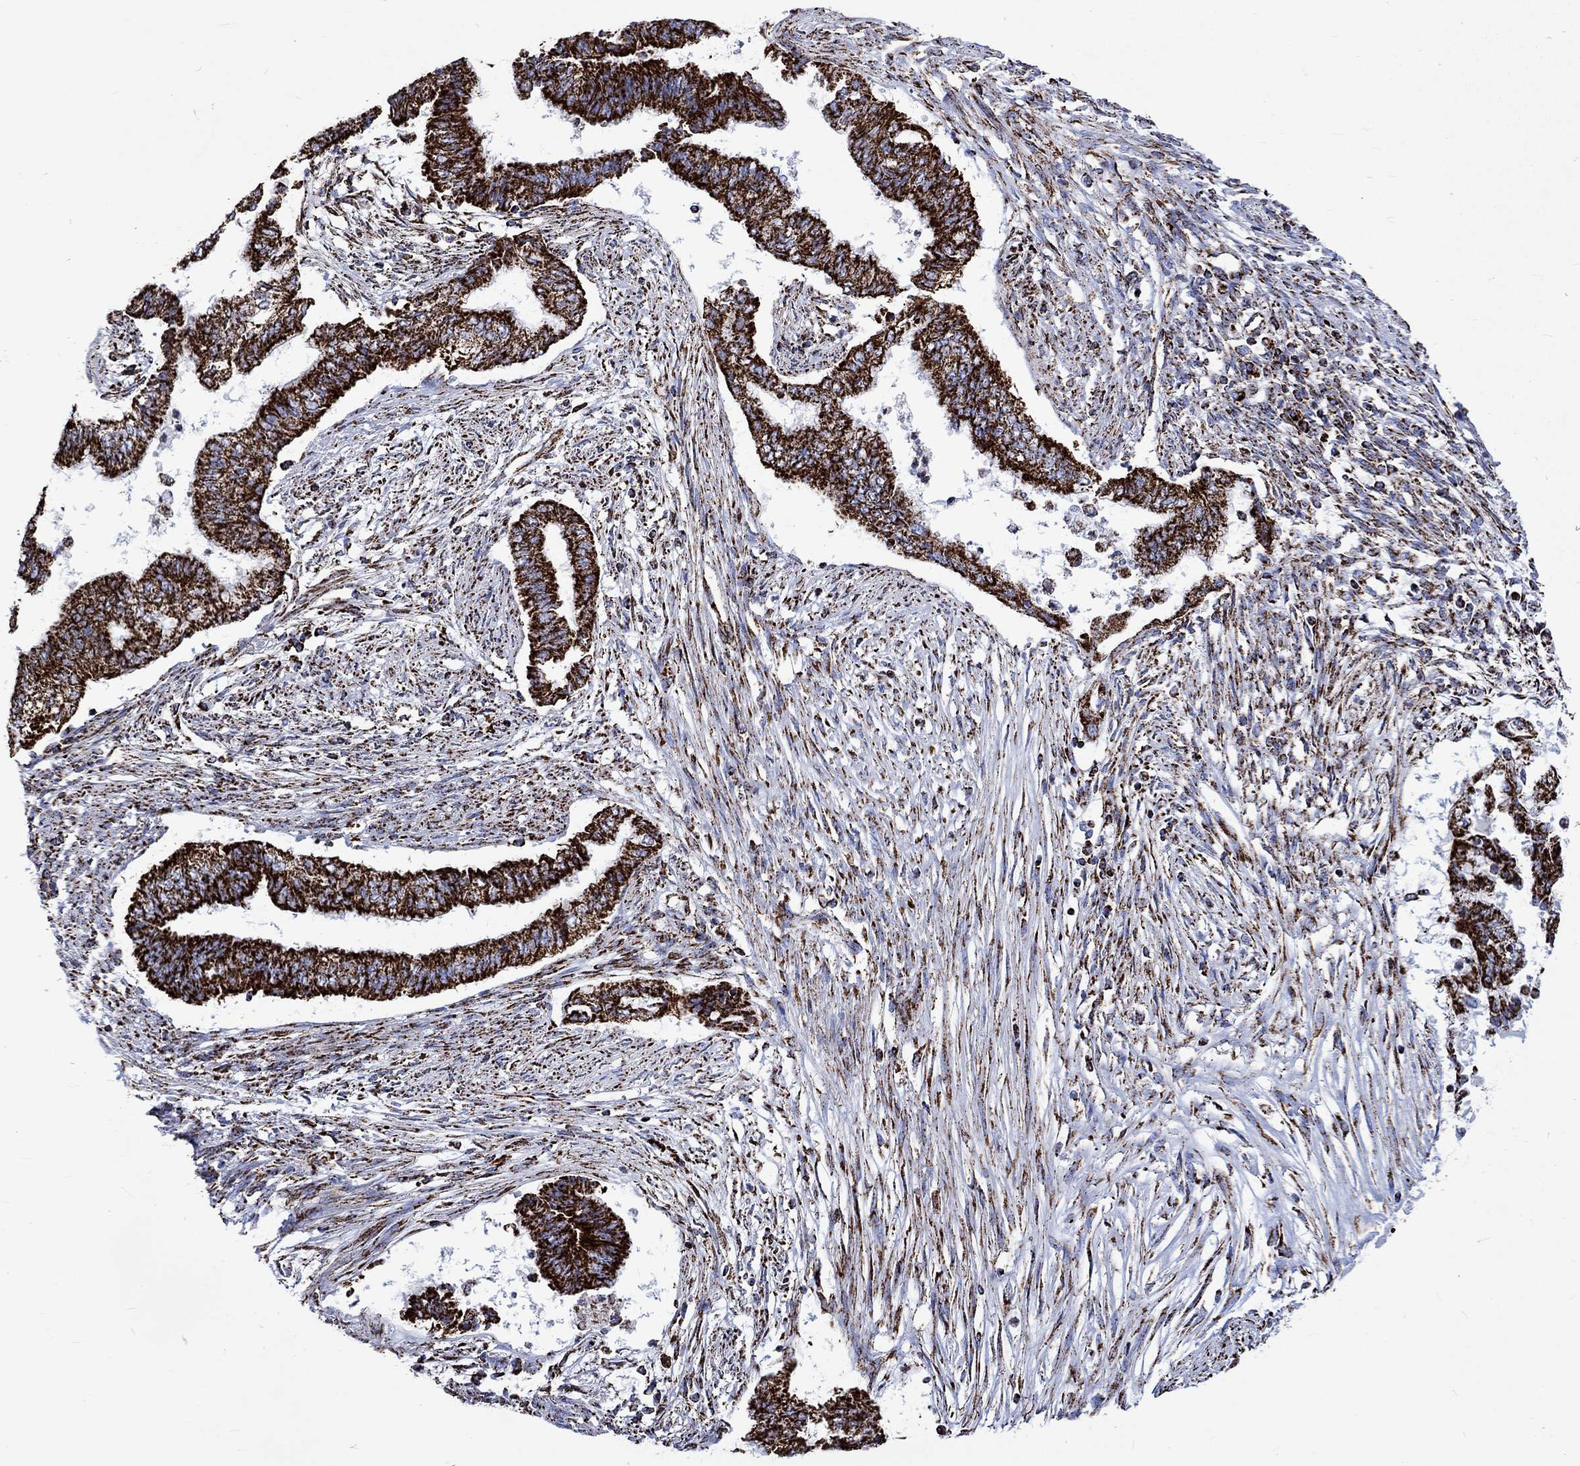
{"staining": {"intensity": "strong", "quantity": ">75%", "location": "cytoplasmic/membranous"}, "tissue": "endometrial cancer", "cell_type": "Tumor cells", "image_type": "cancer", "snomed": [{"axis": "morphology", "description": "Adenocarcinoma, NOS"}, {"axis": "topography", "description": "Endometrium"}], "caption": "Protein staining by IHC shows strong cytoplasmic/membranous positivity in approximately >75% of tumor cells in endometrial cancer (adenocarcinoma). The staining is performed using DAB brown chromogen to label protein expression. The nuclei are counter-stained blue using hematoxylin.", "gene": "RCE1", "patient": {"sex": "female", "age": 65}}